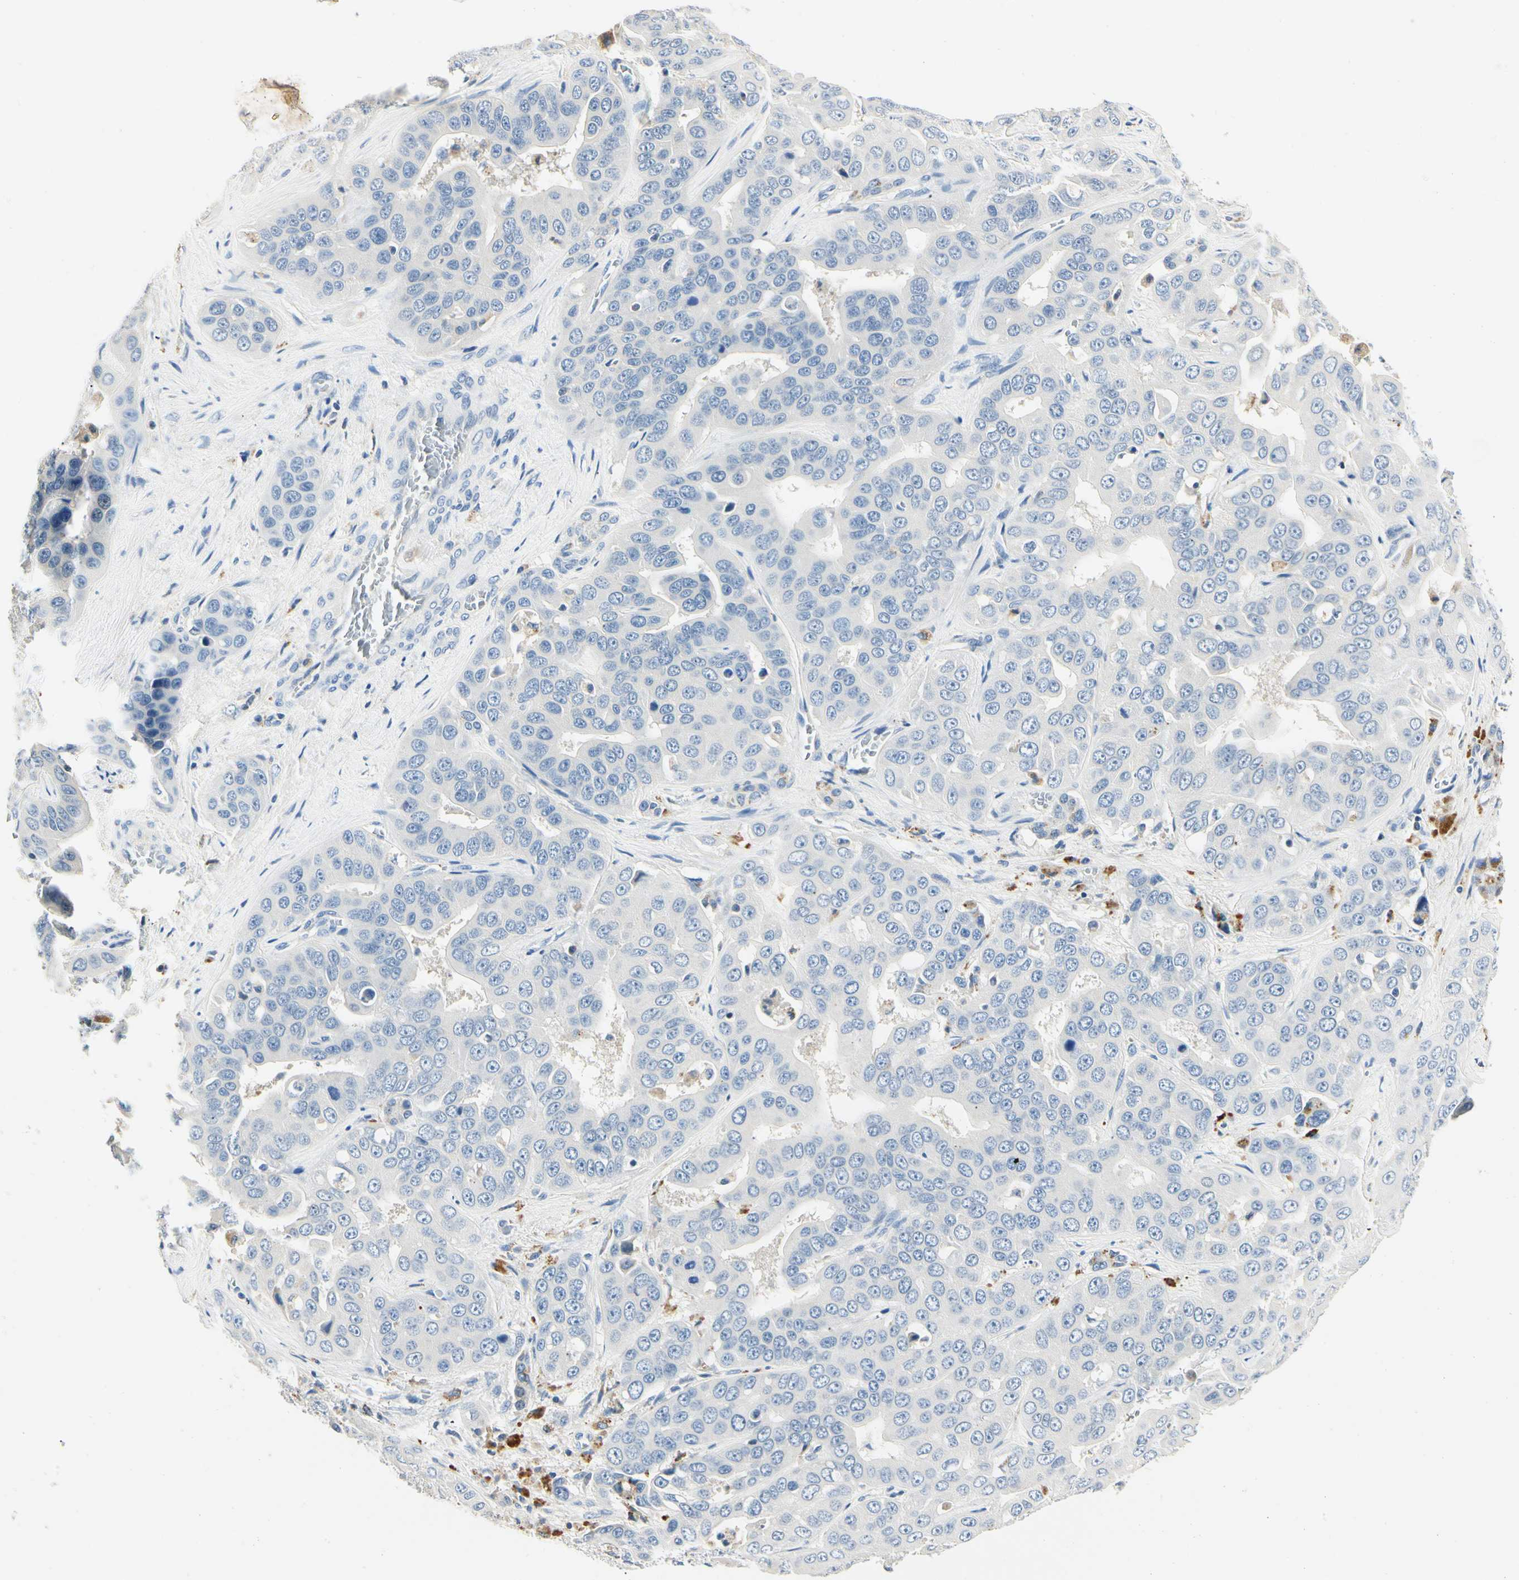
{"staining": {"intensity": "negative", "quantity": "none", "location": "none"}, "tissue": "liver cancer", "cell_type": "Tumor cells", "image_type": "cancer", "snomed": [{"axis": "morphology", "description": "Cholangiocarcinoma"}, {"axis": "topography", "description": "Liver"}], "caption": "Liver cholangiocarcinoma stained for a protein using IHC demonstrates no staining tumor cells.", "gene": "TGFBR3", "patient": {"sex": "female", "age": 52}}